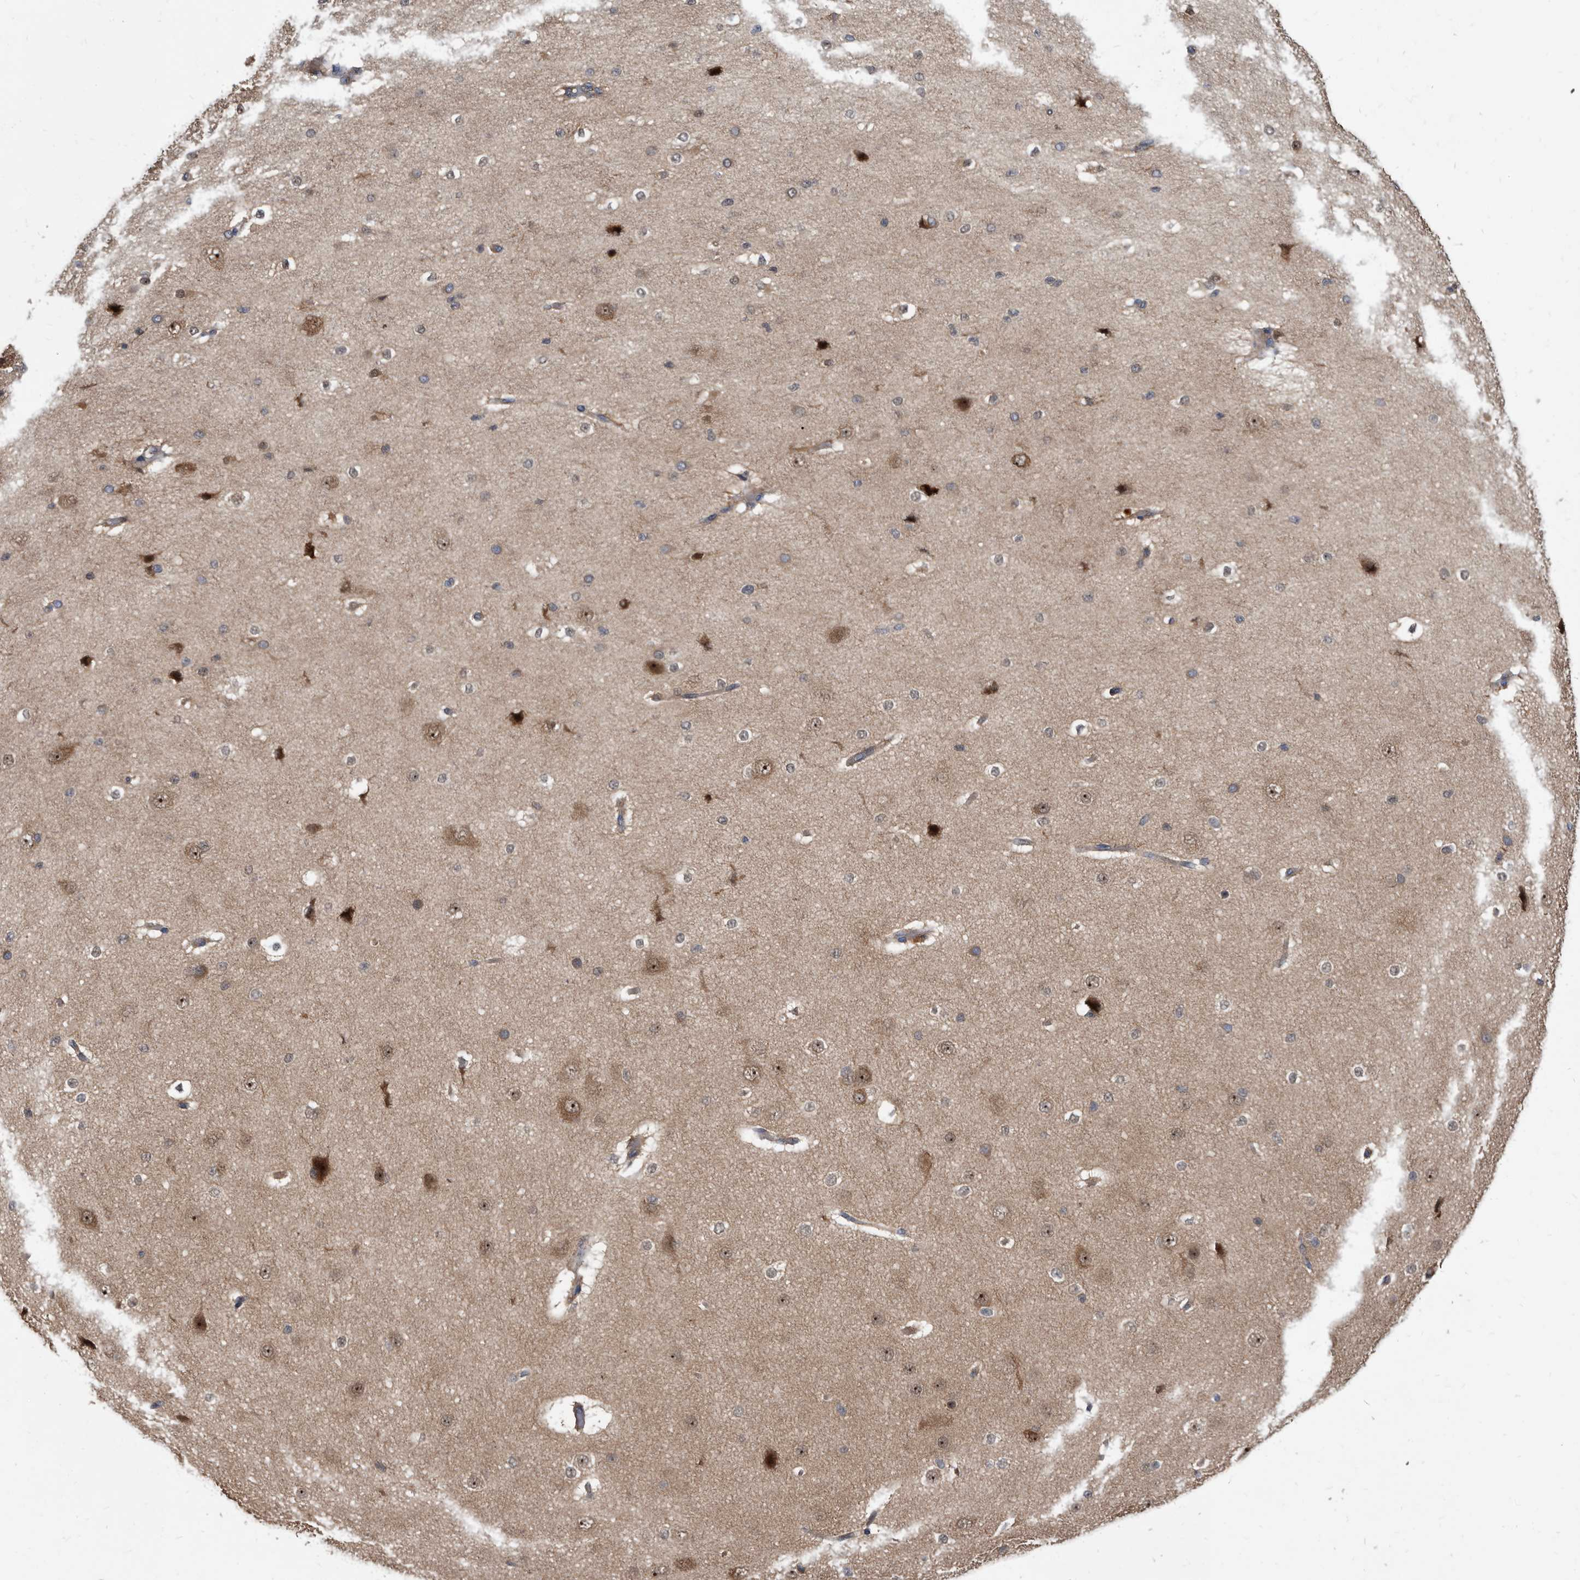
{"staining": {"intensity": "weak", "quantity": ">75%", "location": "cytoplasmic/membranous"}, "tissue": "cerebral cortex", "cell_type": "Endothelial cells", "image_type": "normal", "snomed": [{"axis": "morphology", "description": "Normal tissue, NOS"}, {"axis": "morphology", "description": "Developmental malformation"}, {"axis": "topography", "description": "Cerebral cortex"}], "caption": "Brown immunohistochemical staining in normal cerebral cortex demonstrates weak cytoplasmic/membranous staining in about >75% of endothelial cells.", "gene": "APEH", "patient": {"sex": "female", "age": 30}}